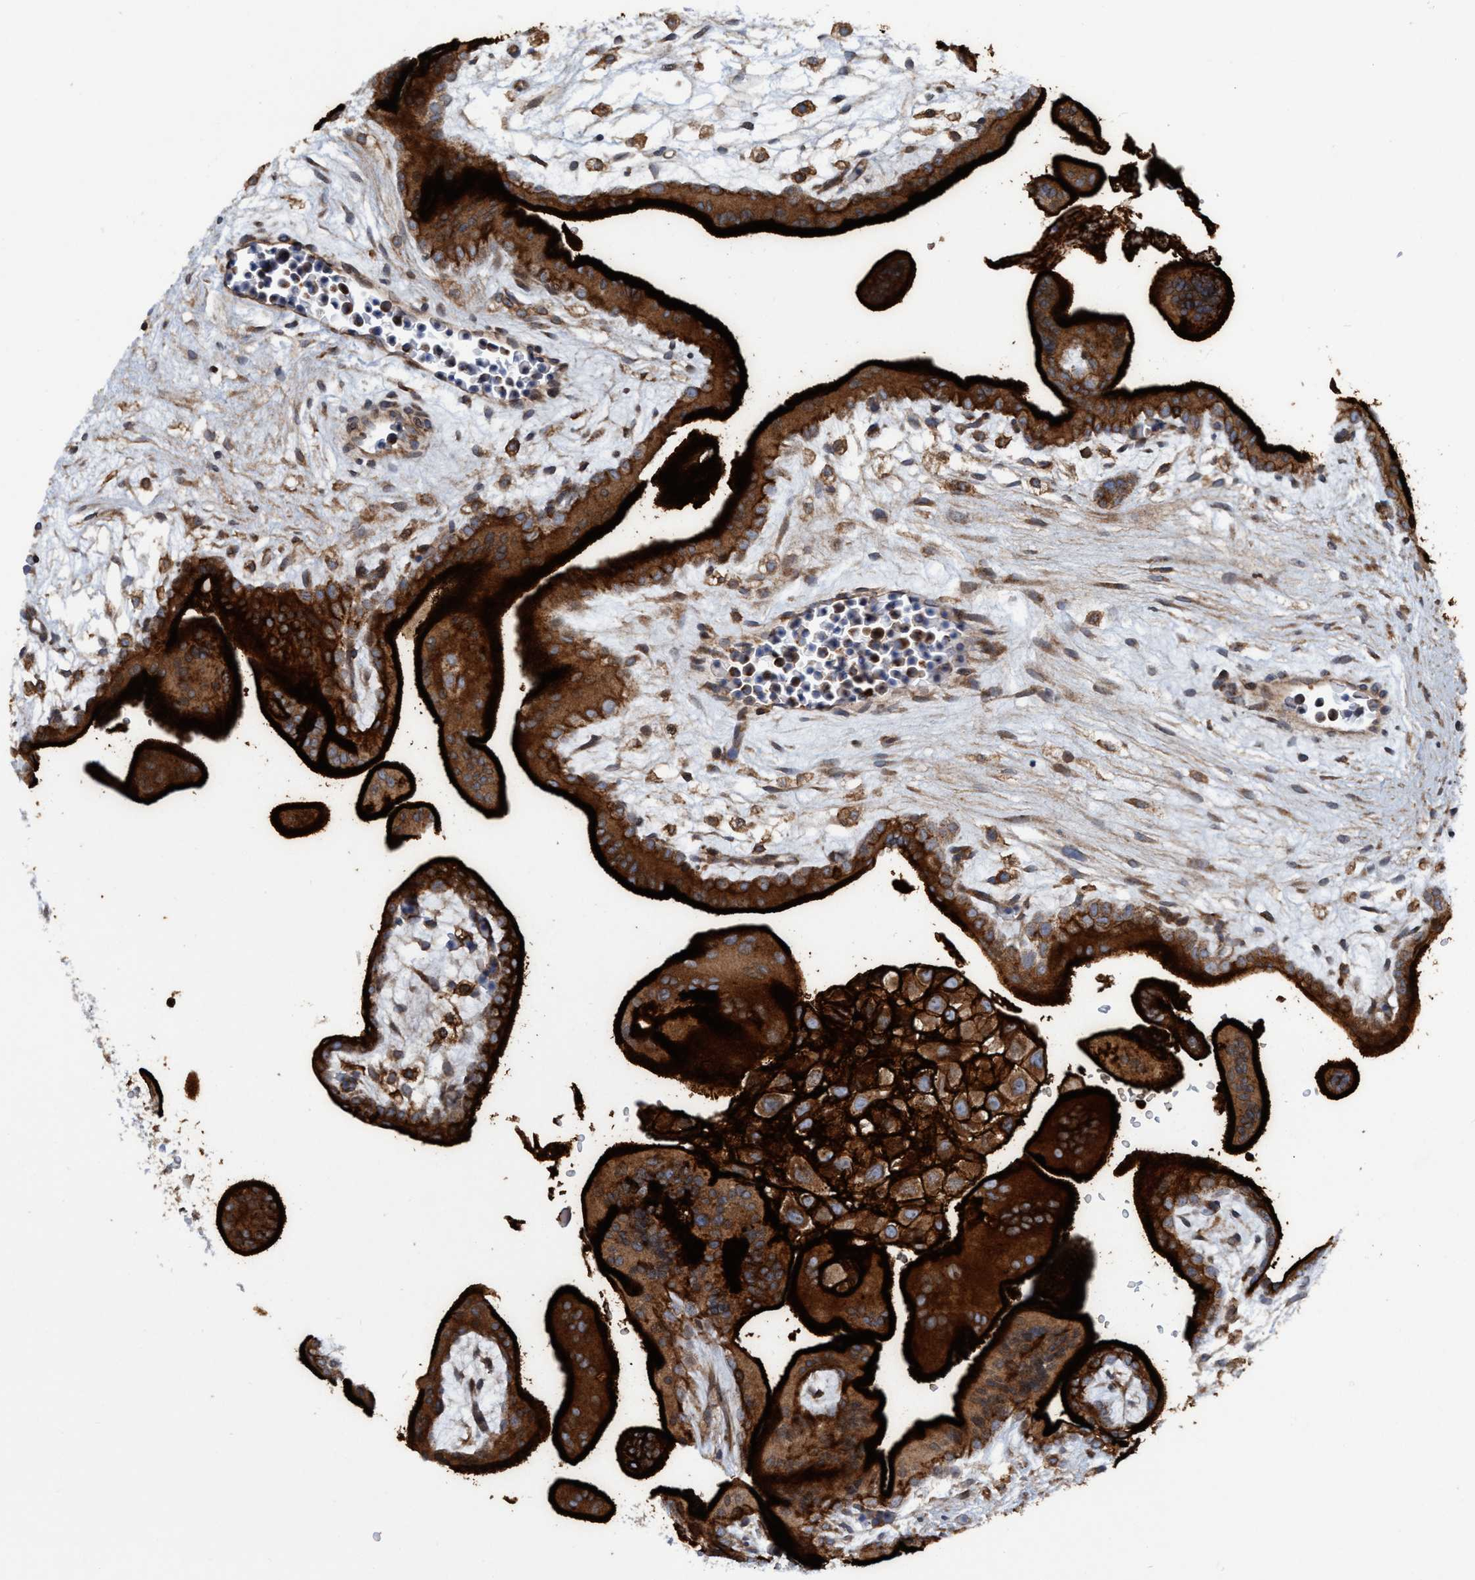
{"staining": {"intensity": "strong", "quantity": ">75%", "location": "cytoplasmic/membranous"}, "tissue": "placenta", "cell_type": "Trophoblastic cells", "image_type": "normal", "snomed": [{"axis": "morphology", "description": "Normal tissue, NOS"}, {"axis": "topography", "description": "Placenta"}], "caption": "High-power microscopy captured an IHC photomicrograph of benign placenta, revealing strong cytoplasmic/membranous positivity in about >75% of trophoblastic cells.", "gene": "SLC16A3", "patient": {"sex": "female", "age": 35}}